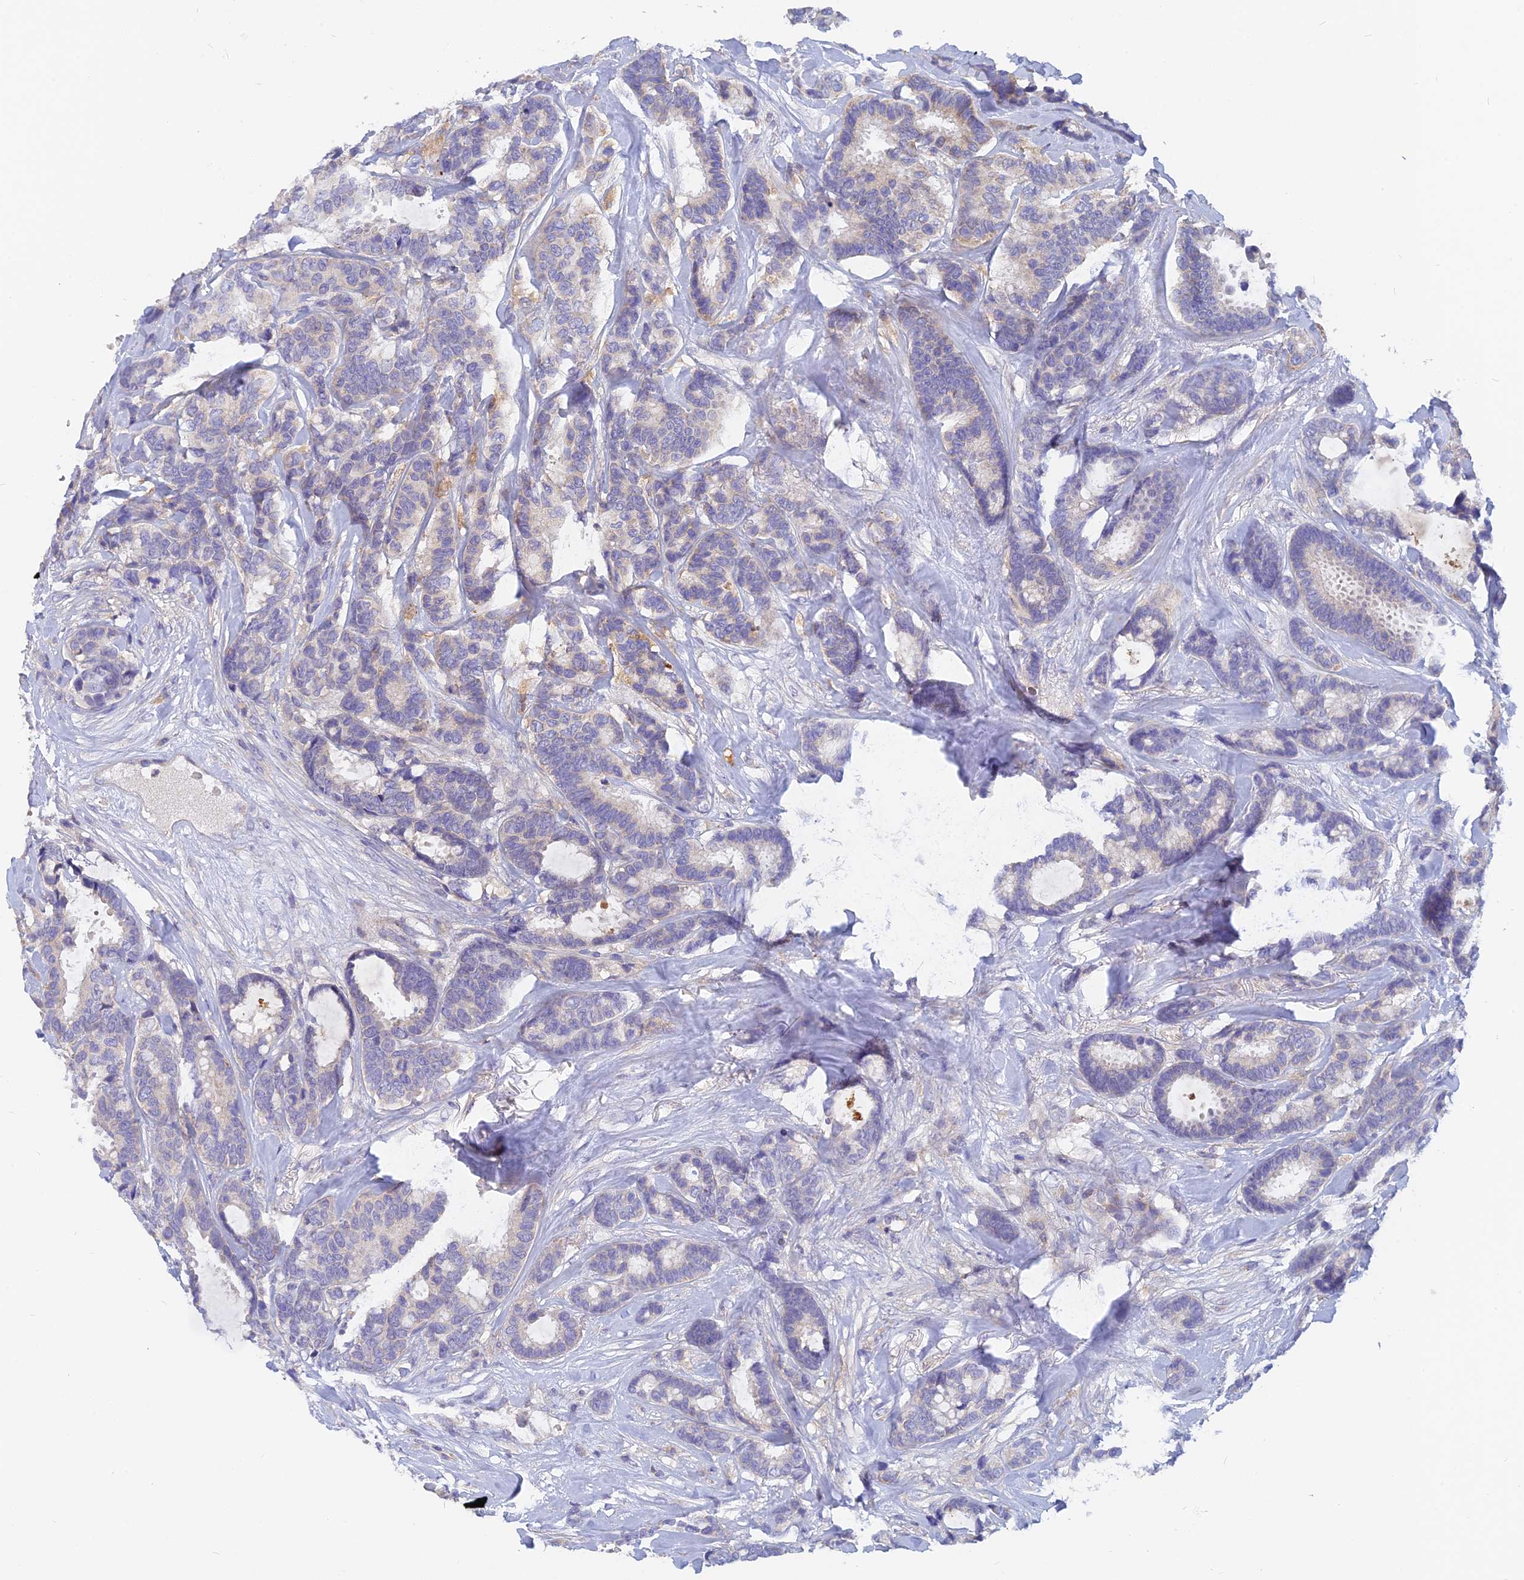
{"staining": {"intensity": "weak", "quantity": "<25%", "location": "cytoplasmic/membranous"}, "tissue": "breast cancer", "cell_type": "Tumor cells", "image_type": "cancer", "snomed": [{"axis": "morphology", "description": "Duct carcinoma"}, {"axis": "topography", "description": "Breast"}], "caption": "Immunohistochemical staining of breast cancer shows no significant staining in tumor cells.", "gene": "CACNA1B", "patient": {"sex": "female", "age": 87}}